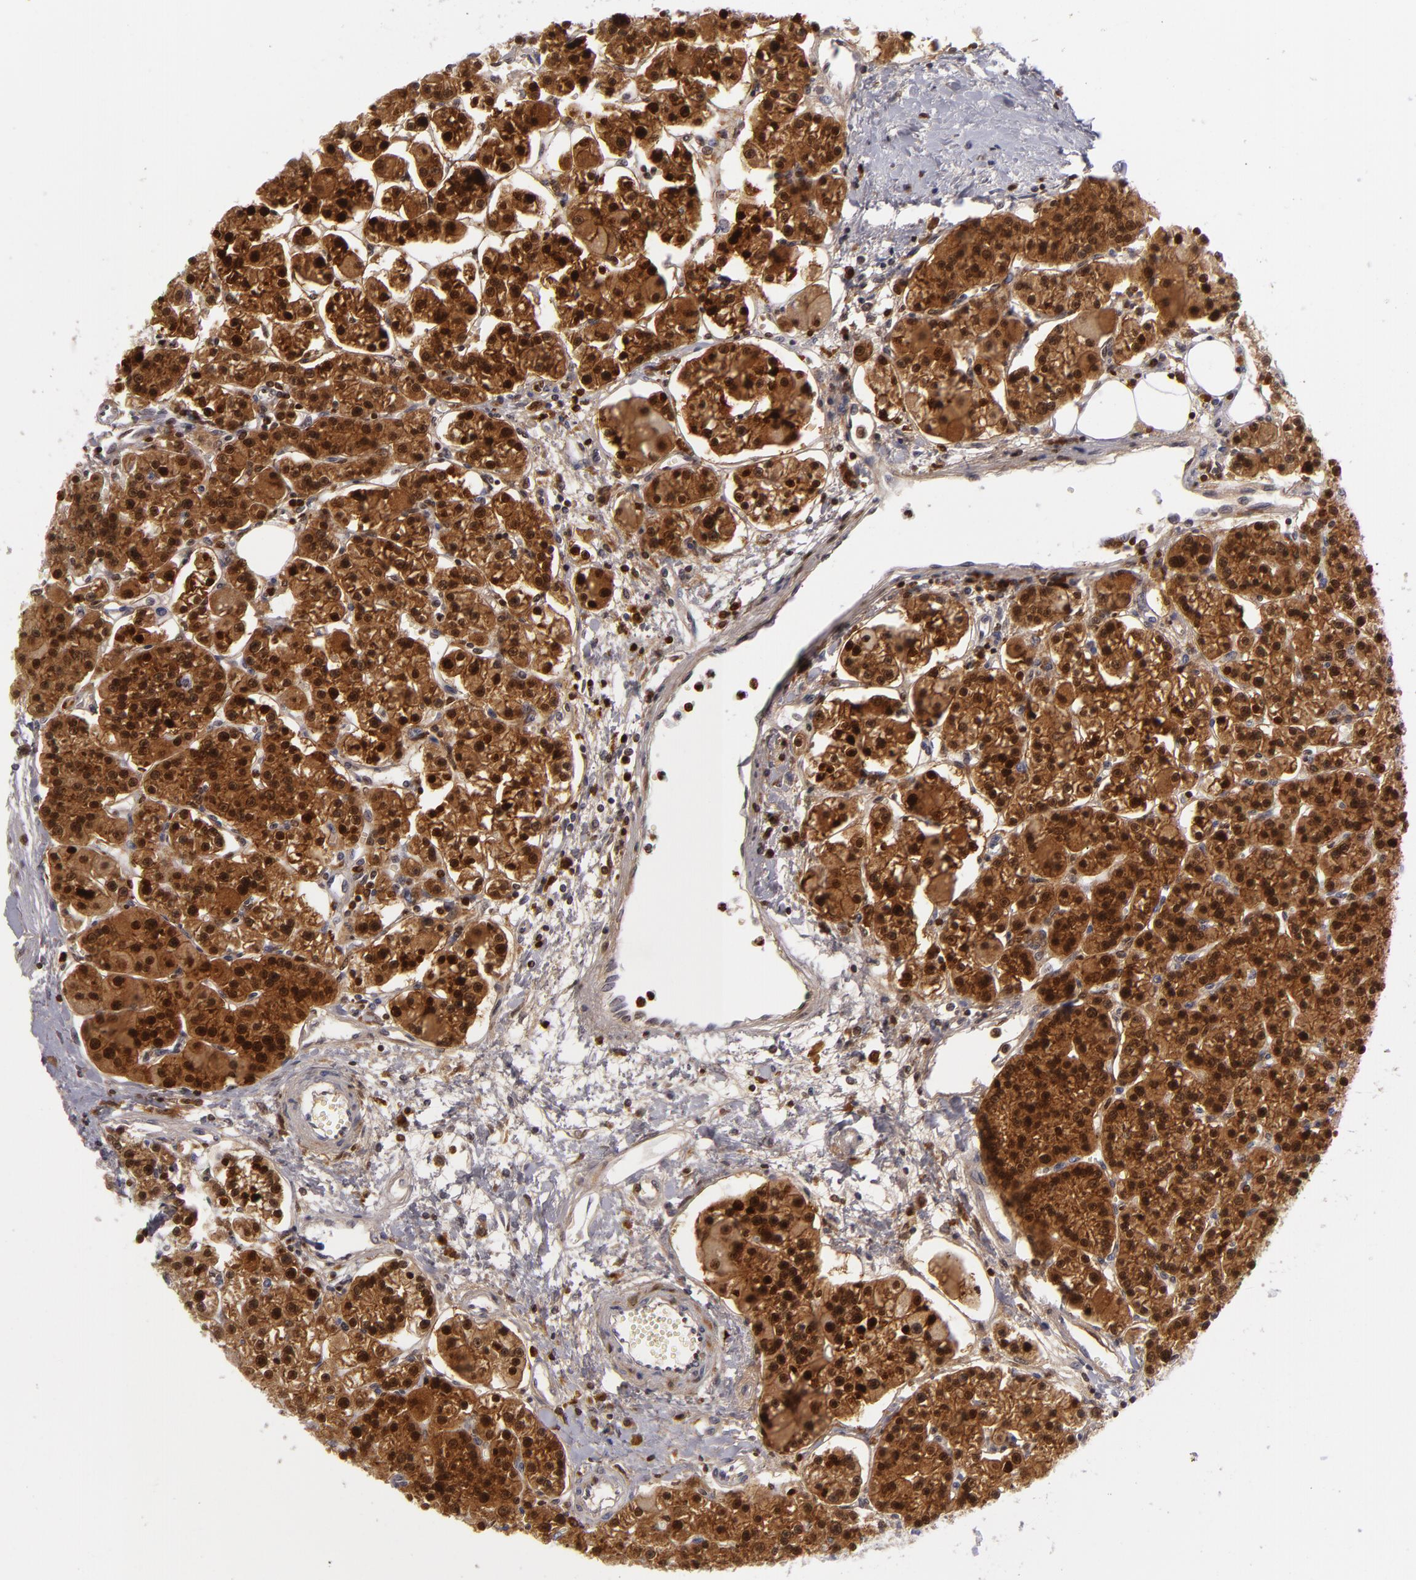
{"staining": {"intensity": "strong", "quantity": ">75%", "location": "cytoplasmic/membranous,nuclear"}, "tissue": "parathyroid gland", "cell_type": "Glandular cells", "image_type": "normal", "snomed": [{"axis": "morphology", "description": "Normal tissue, NOS"}, {"axis": "topography", "description": "Parathyroid gland"}], "caption": "DAB immunohistochemical staining of normal human parathyroid gland displays strong cytoplasmic/membranous,nuclear protein staining in approximately >75% of glandular cells. (IHC, brightfield microscopy, high magnification).", "gene": "PVALB", "patient": {"sex": "female", "age": 58}}